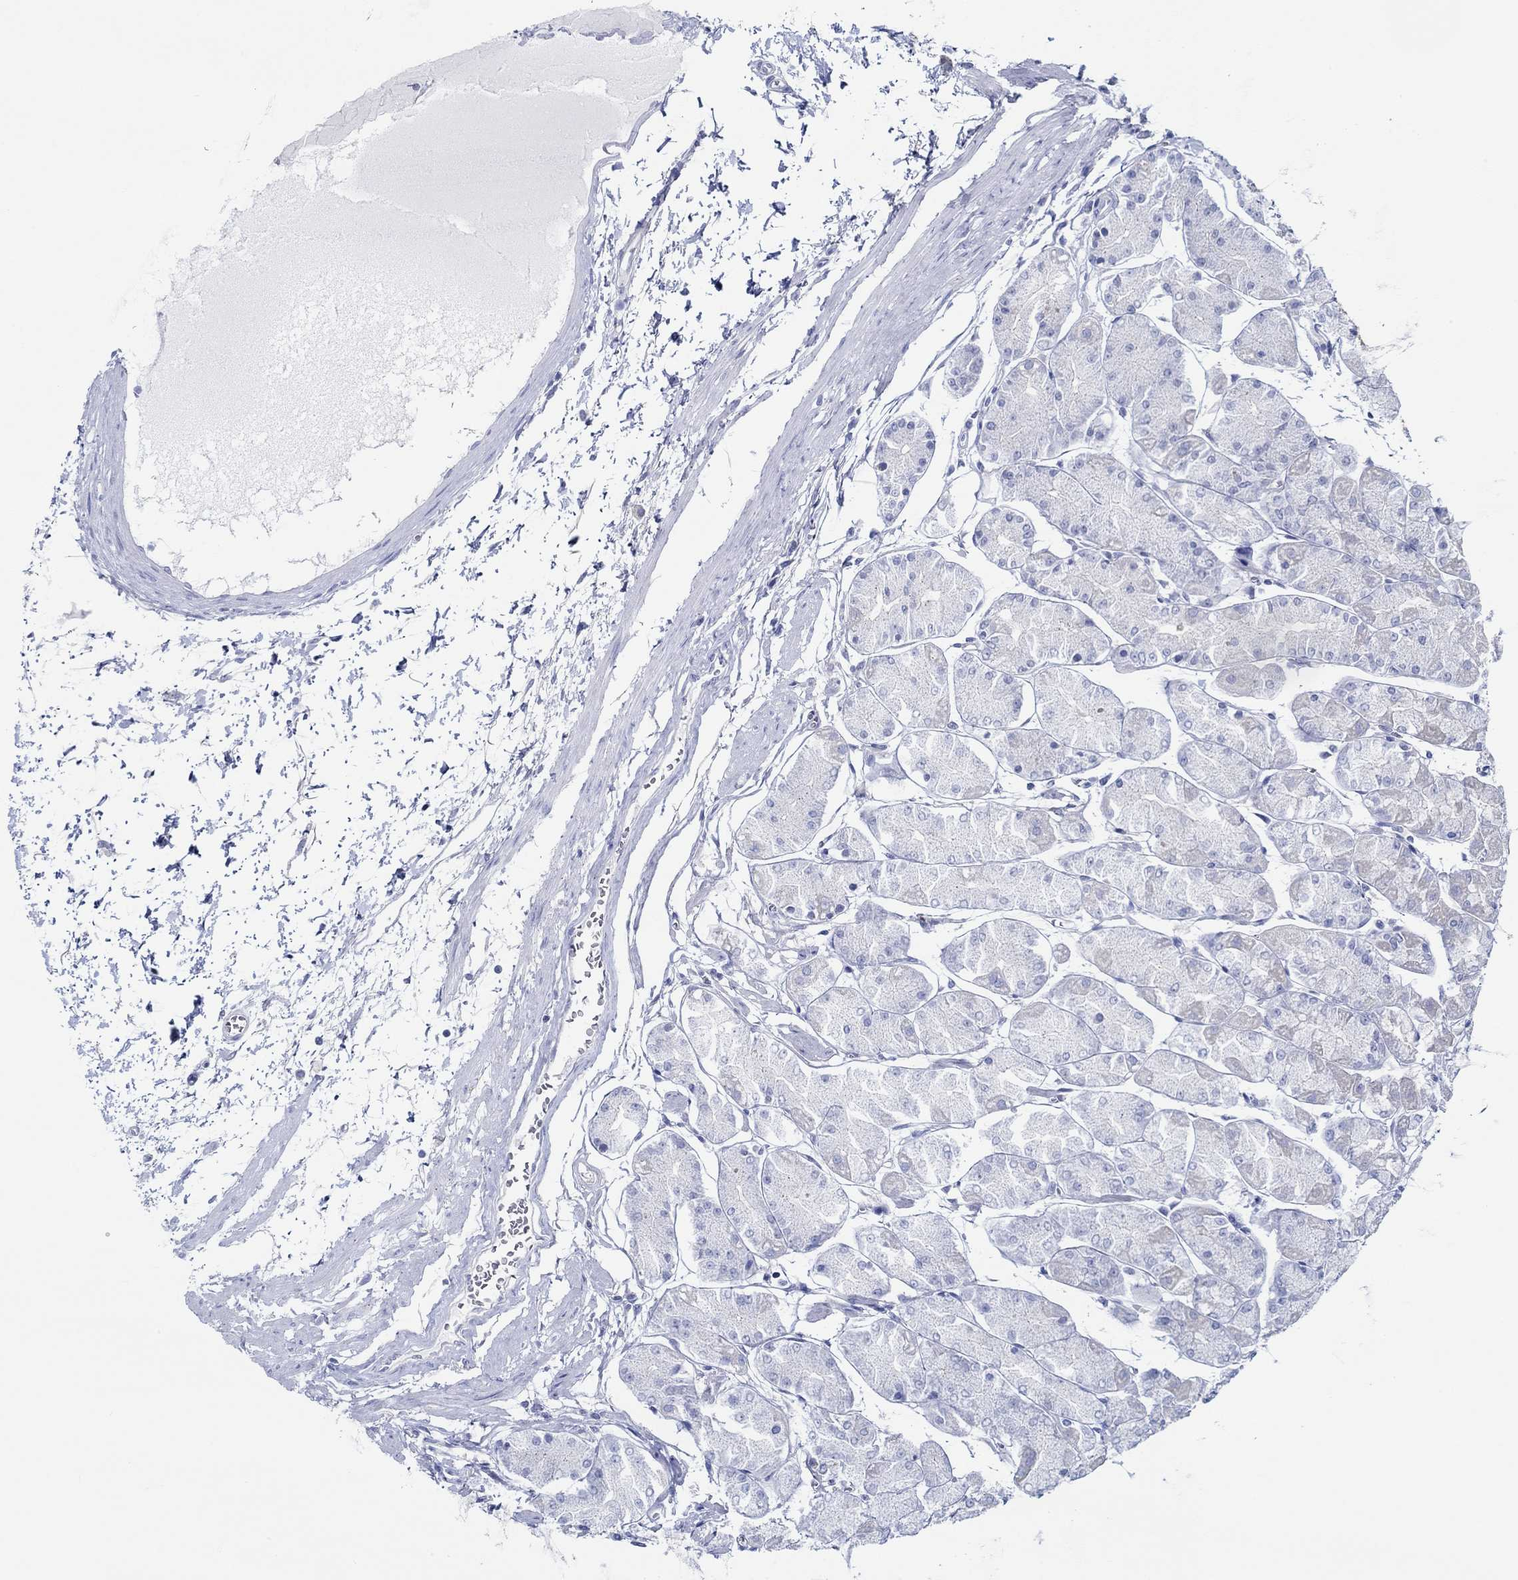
{"staining": {"intensity": "weak", "quantity": "<25%", "location": "cytoplasmic/membranous"}, "tissue": "stomach", "cell_type": "Glandular cells", "image_type": "normal", "snomed": [{"axis": "morphology", "description": "Normal tissue, NOS"}, {"axis": "topography", "description": "Stomach, upper"}], "caption": "Immunohistochemical staining of benign human stomach shows no significant expression in glandular cells.", "gene": "IGFBP6", "patient": {"sex": "male", "age": 60}}